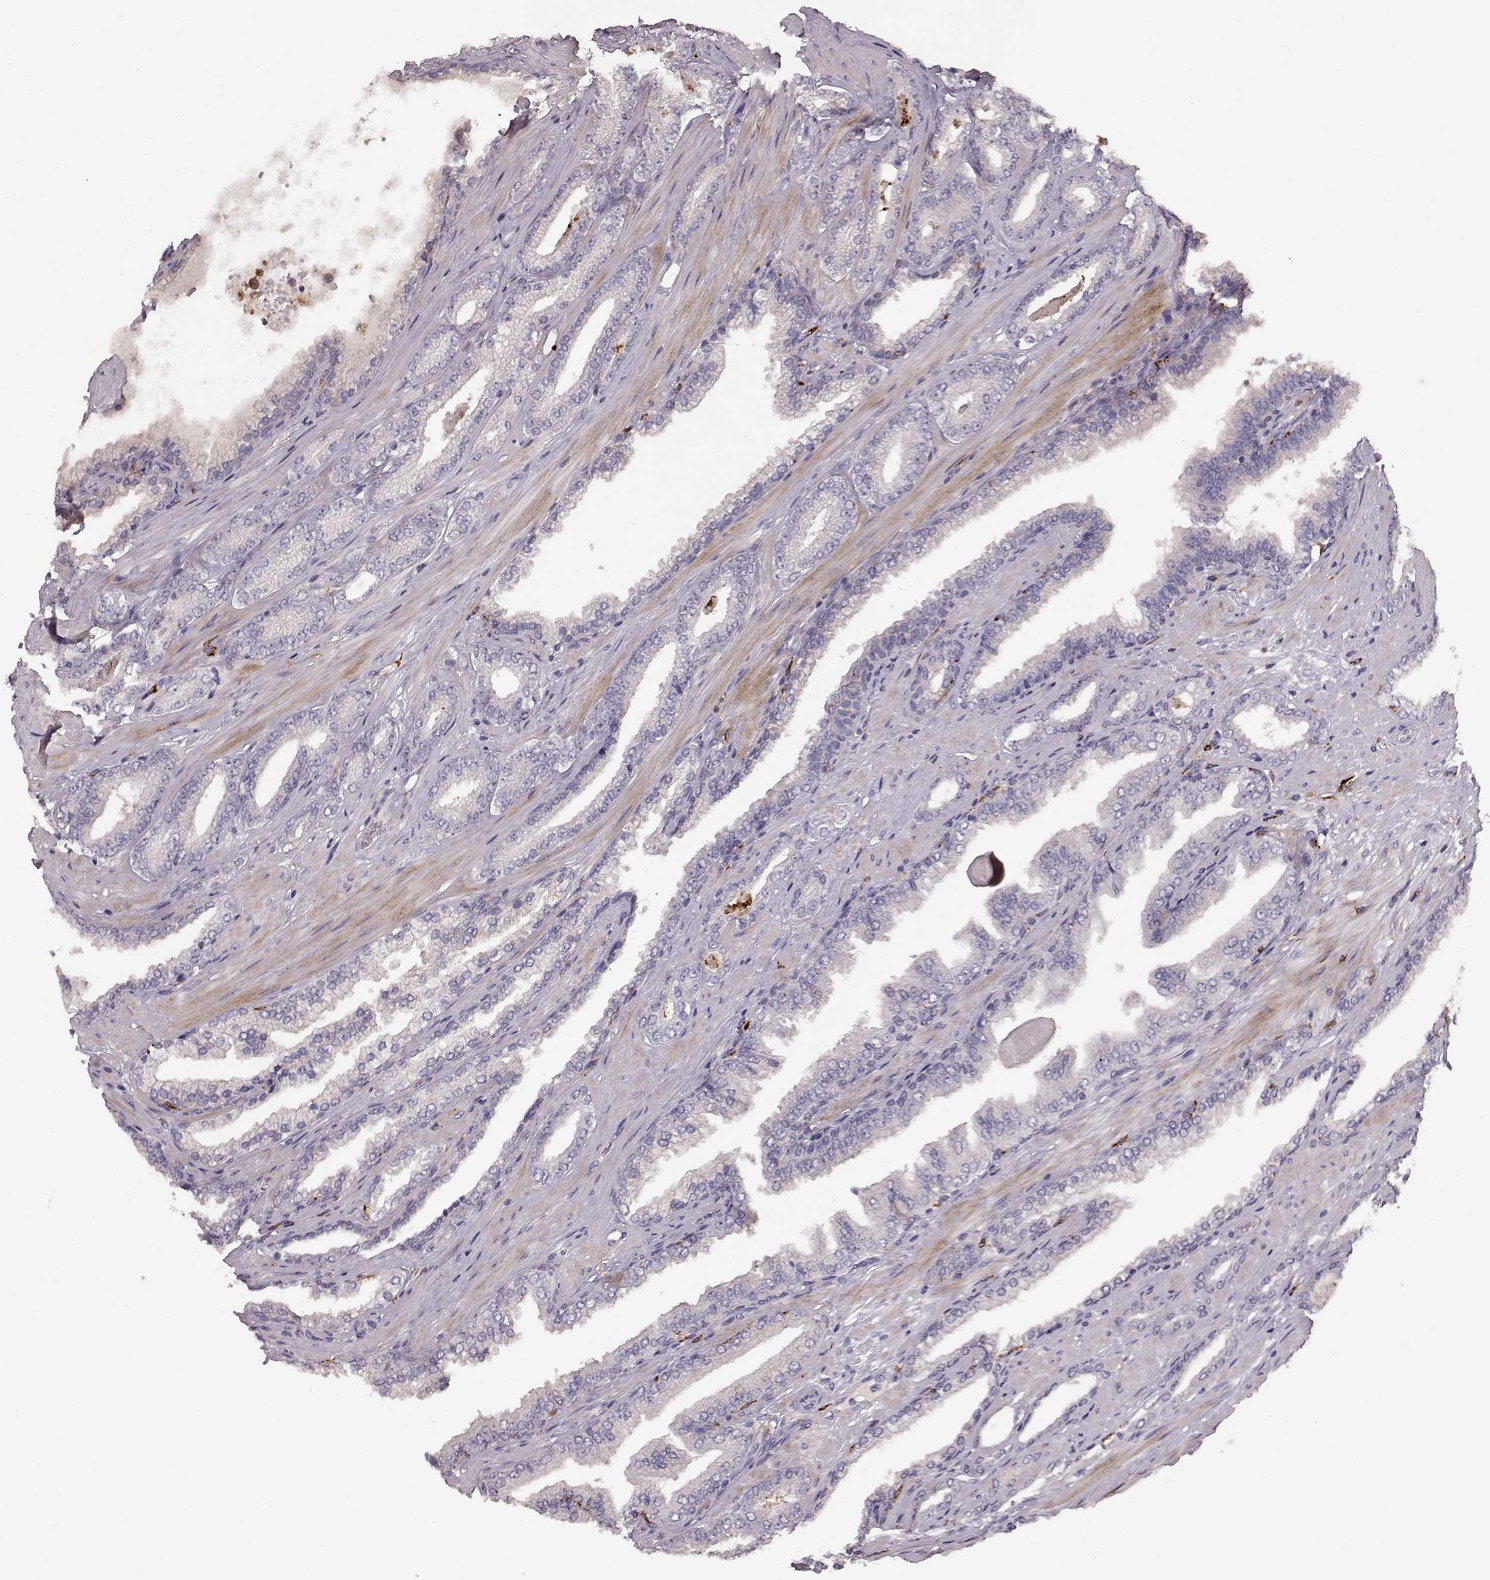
{"staining": {"intensity": "negative", "quantity": "none", "location": "none"}, "tissue": "prostate cancer", "cell_type": "Tumor cells", "image_type": "cancer", "snomed": [{"axis": "morphology", "description": "Adenocarcinoma, Low grade"}, {"axis": "topography", "description": "Prostate"}], "caption": "Tumor cells are negative for protein expression in human low-grade adenocarcinoma (prostate).", "gene": "CCNF", "patient": {"sex": "male", "age": 61}}